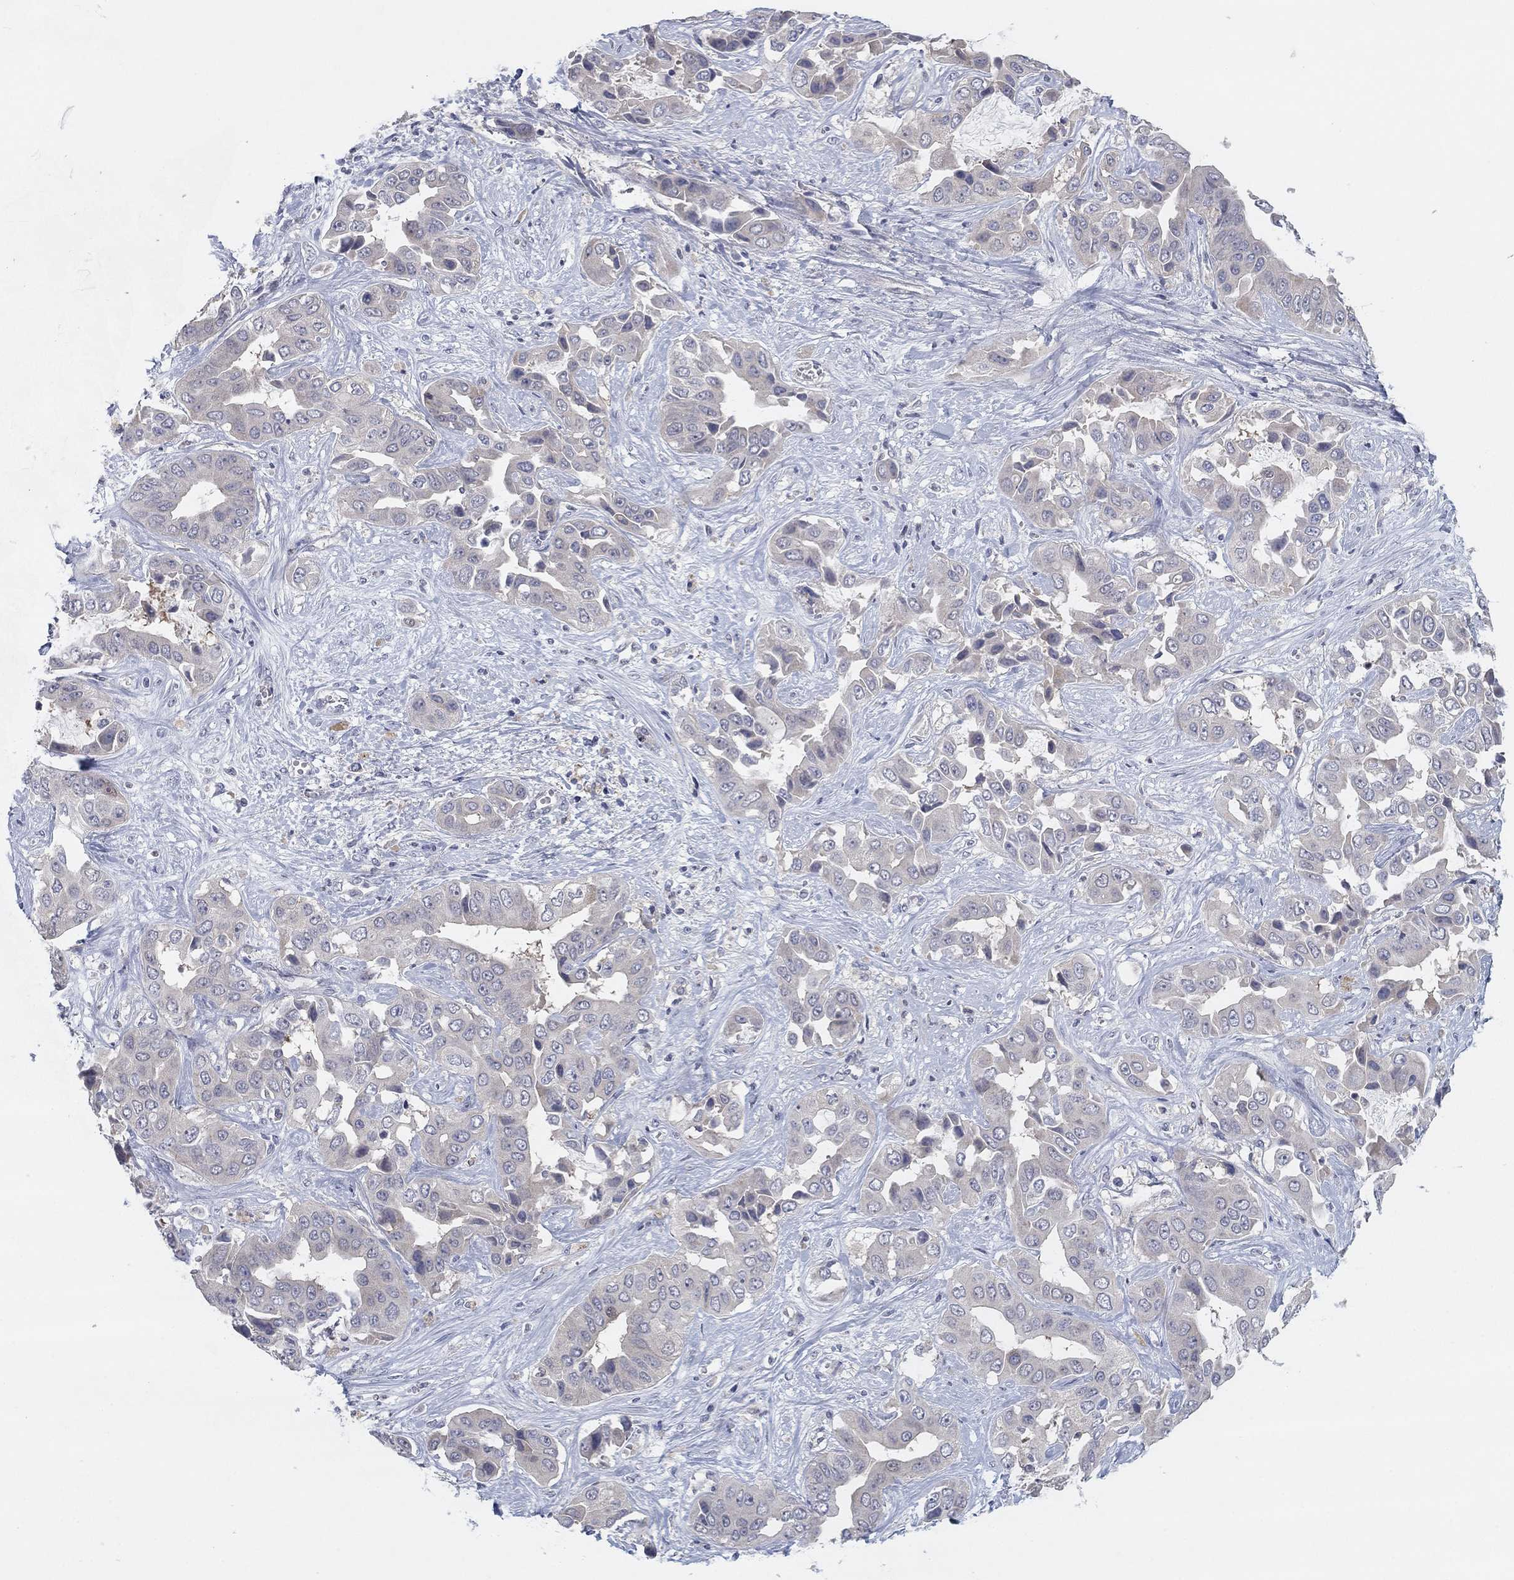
{"staining": {"intensity": "weak", "quantity": "<25%", "location": "cytoplasmic/membranous"}, "tissue": "liver cancer", "cell_type": "Tumor cells", "image_type": "cancer", "snomed": [{"axis": "morphology", "description": "Cholangiocarcinoma"}, {"axis": "topography", "description": "Liver"}], "caption": "This is an IHC histopathology image of liver cholangiocarcinoma. There is no expression in tumor cells.", "gene": "AMN1", "patient": {"sex": "female", "age": 52}}